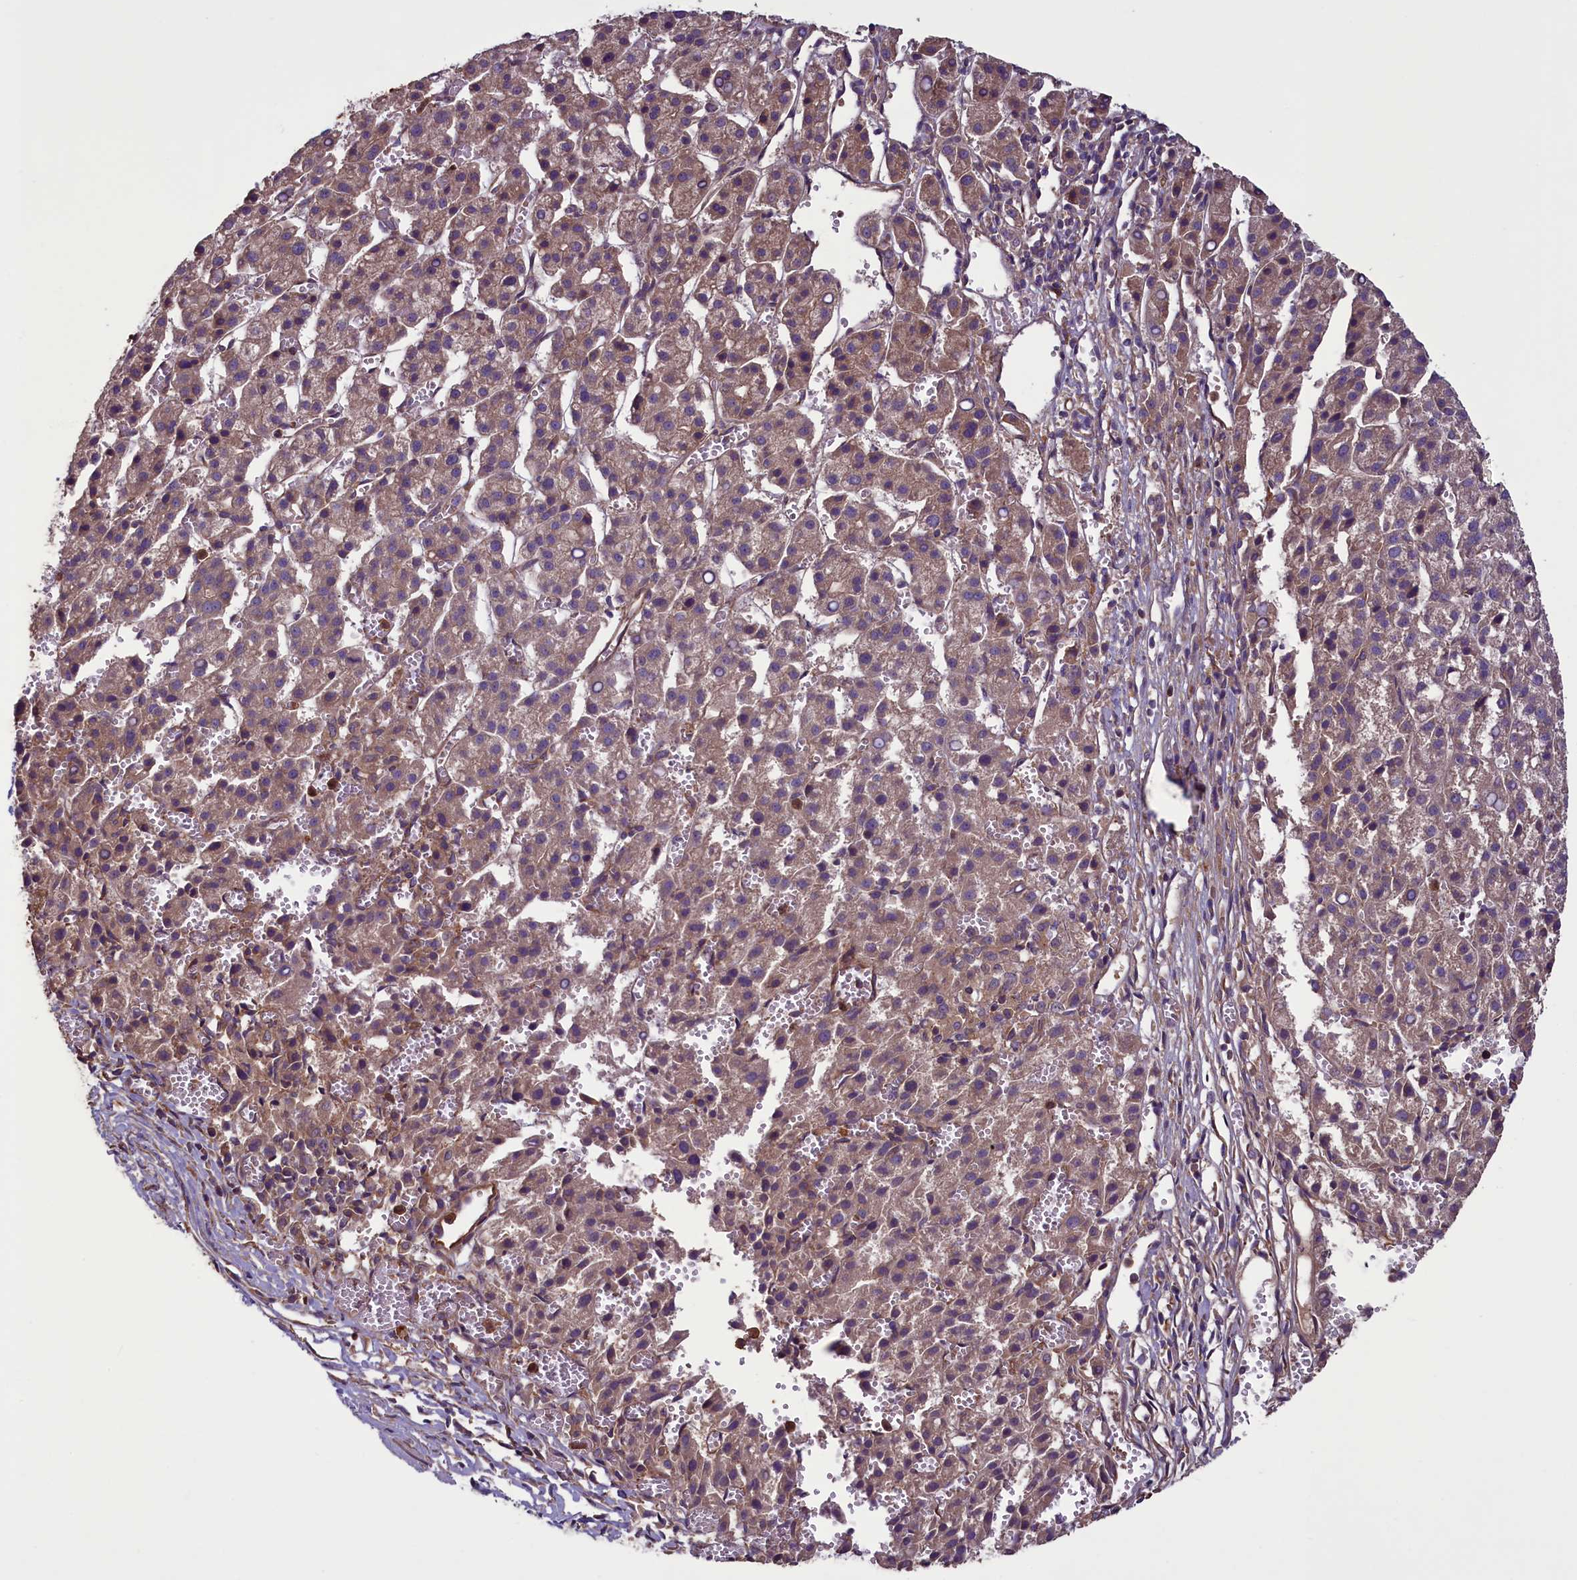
{"staining": {"intensity": "weak", "quantity": "25%-75%", "location": "cytoplasmic/membranous"}, "tissue": "liver cancer", "cell_type": "Tumor cells", "image_type": "cancer", "snomed": [{"axis": "morphology", "description": "Carcinoma, Hepatocellular, NOS"}, {"axis": "topography", "description": "Liver"}], "caption": "Immunohistochemical staining of hepatocellular carcinoma (liver) displays low levels of weak cytoplasmic/membranous staining in about 25%-75% of tumor cells. Using DAB (brown) and hematoxylin (blue) stains, captured at high magnification using brightfield microscopy.", "gene": "CCDC125", "patient": {"sex": "female", "age": 58}}